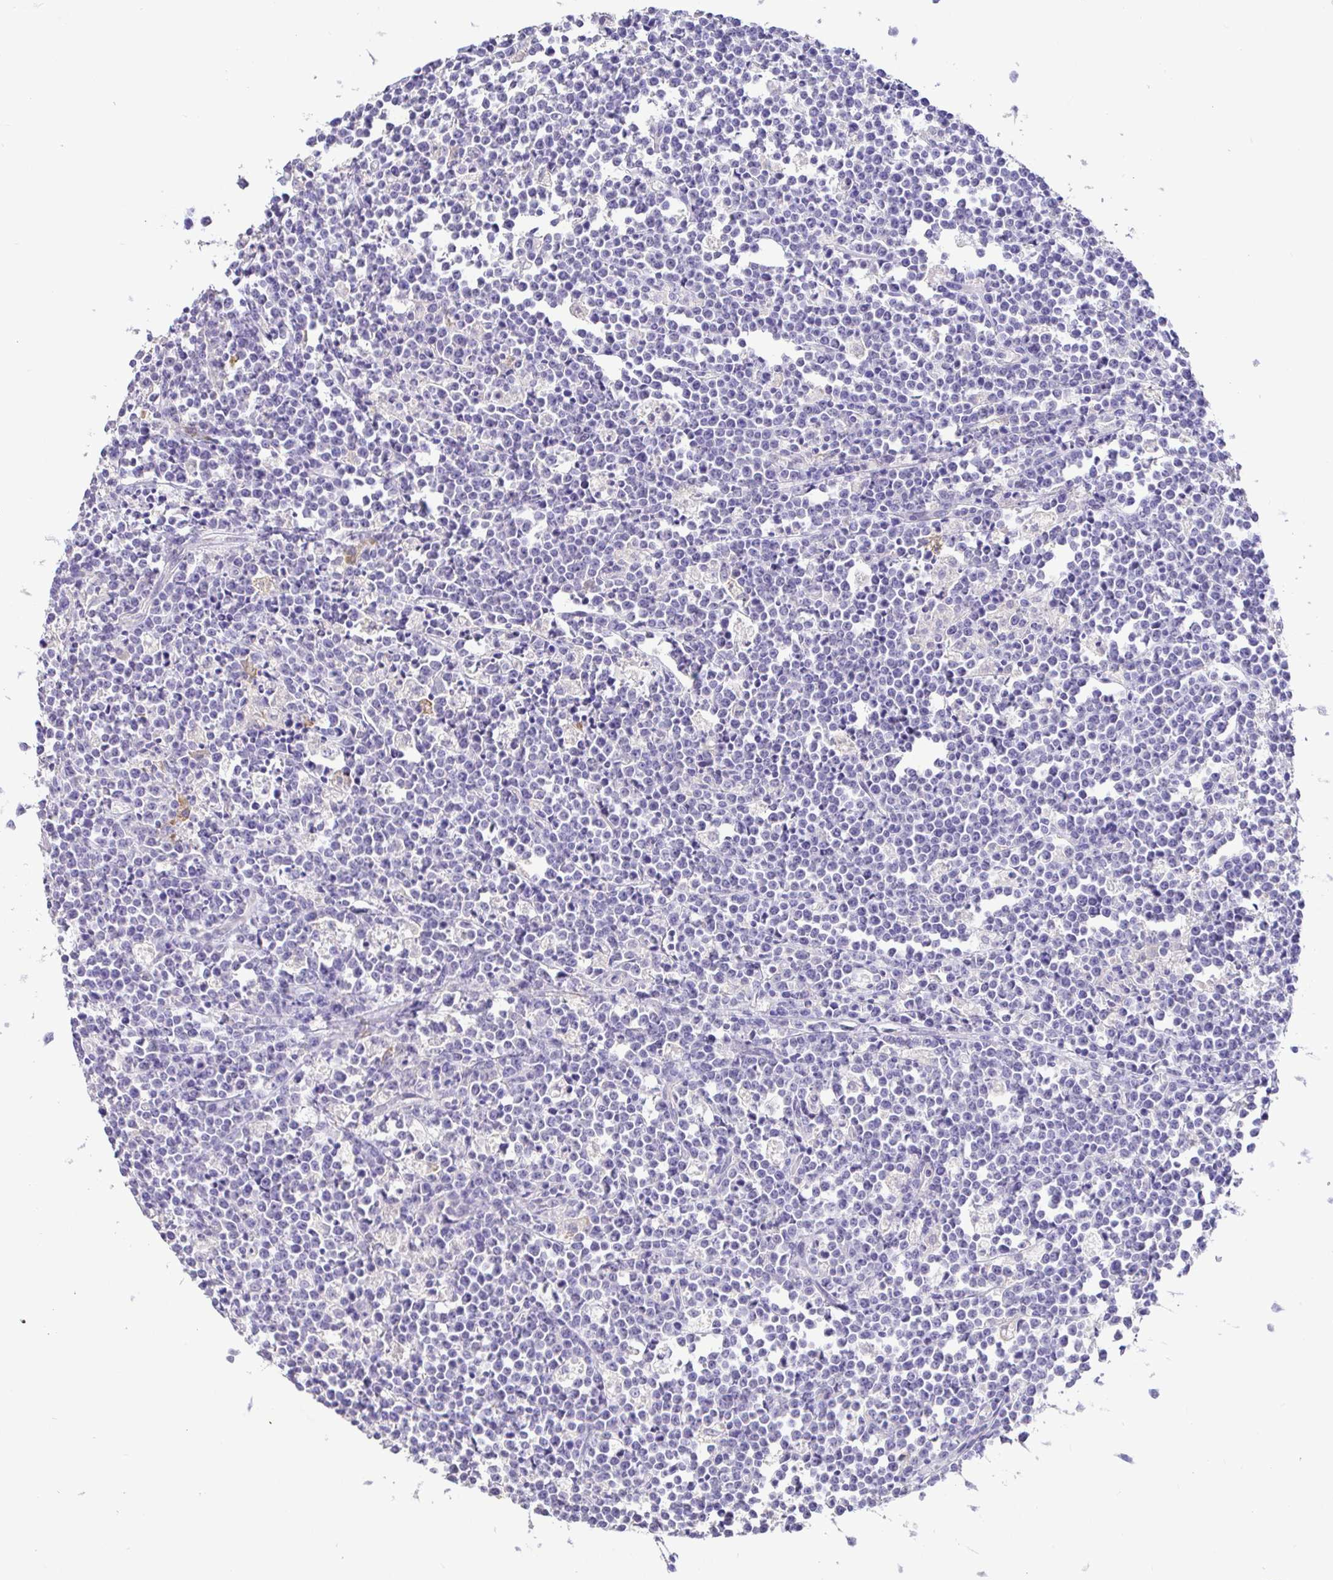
{"staining": {"intensity": "negative", "quantity": "none", "location": "none"}, "tissue": "lymphoma", "cell_type": "Tumor cells", "image_type": "cancer", "snomed": [{"axis": "morphology", "description": "Malignant lymphoma, non-Hodgkin's type, High grade"}, {"axis": "topography", "description": "Small intestine"}], "caption": "The photomicrograph displays no staining of tumor cells in lymphoma.", "gene": "CDO1", "patient": {"sex": "female", "age": 56}}